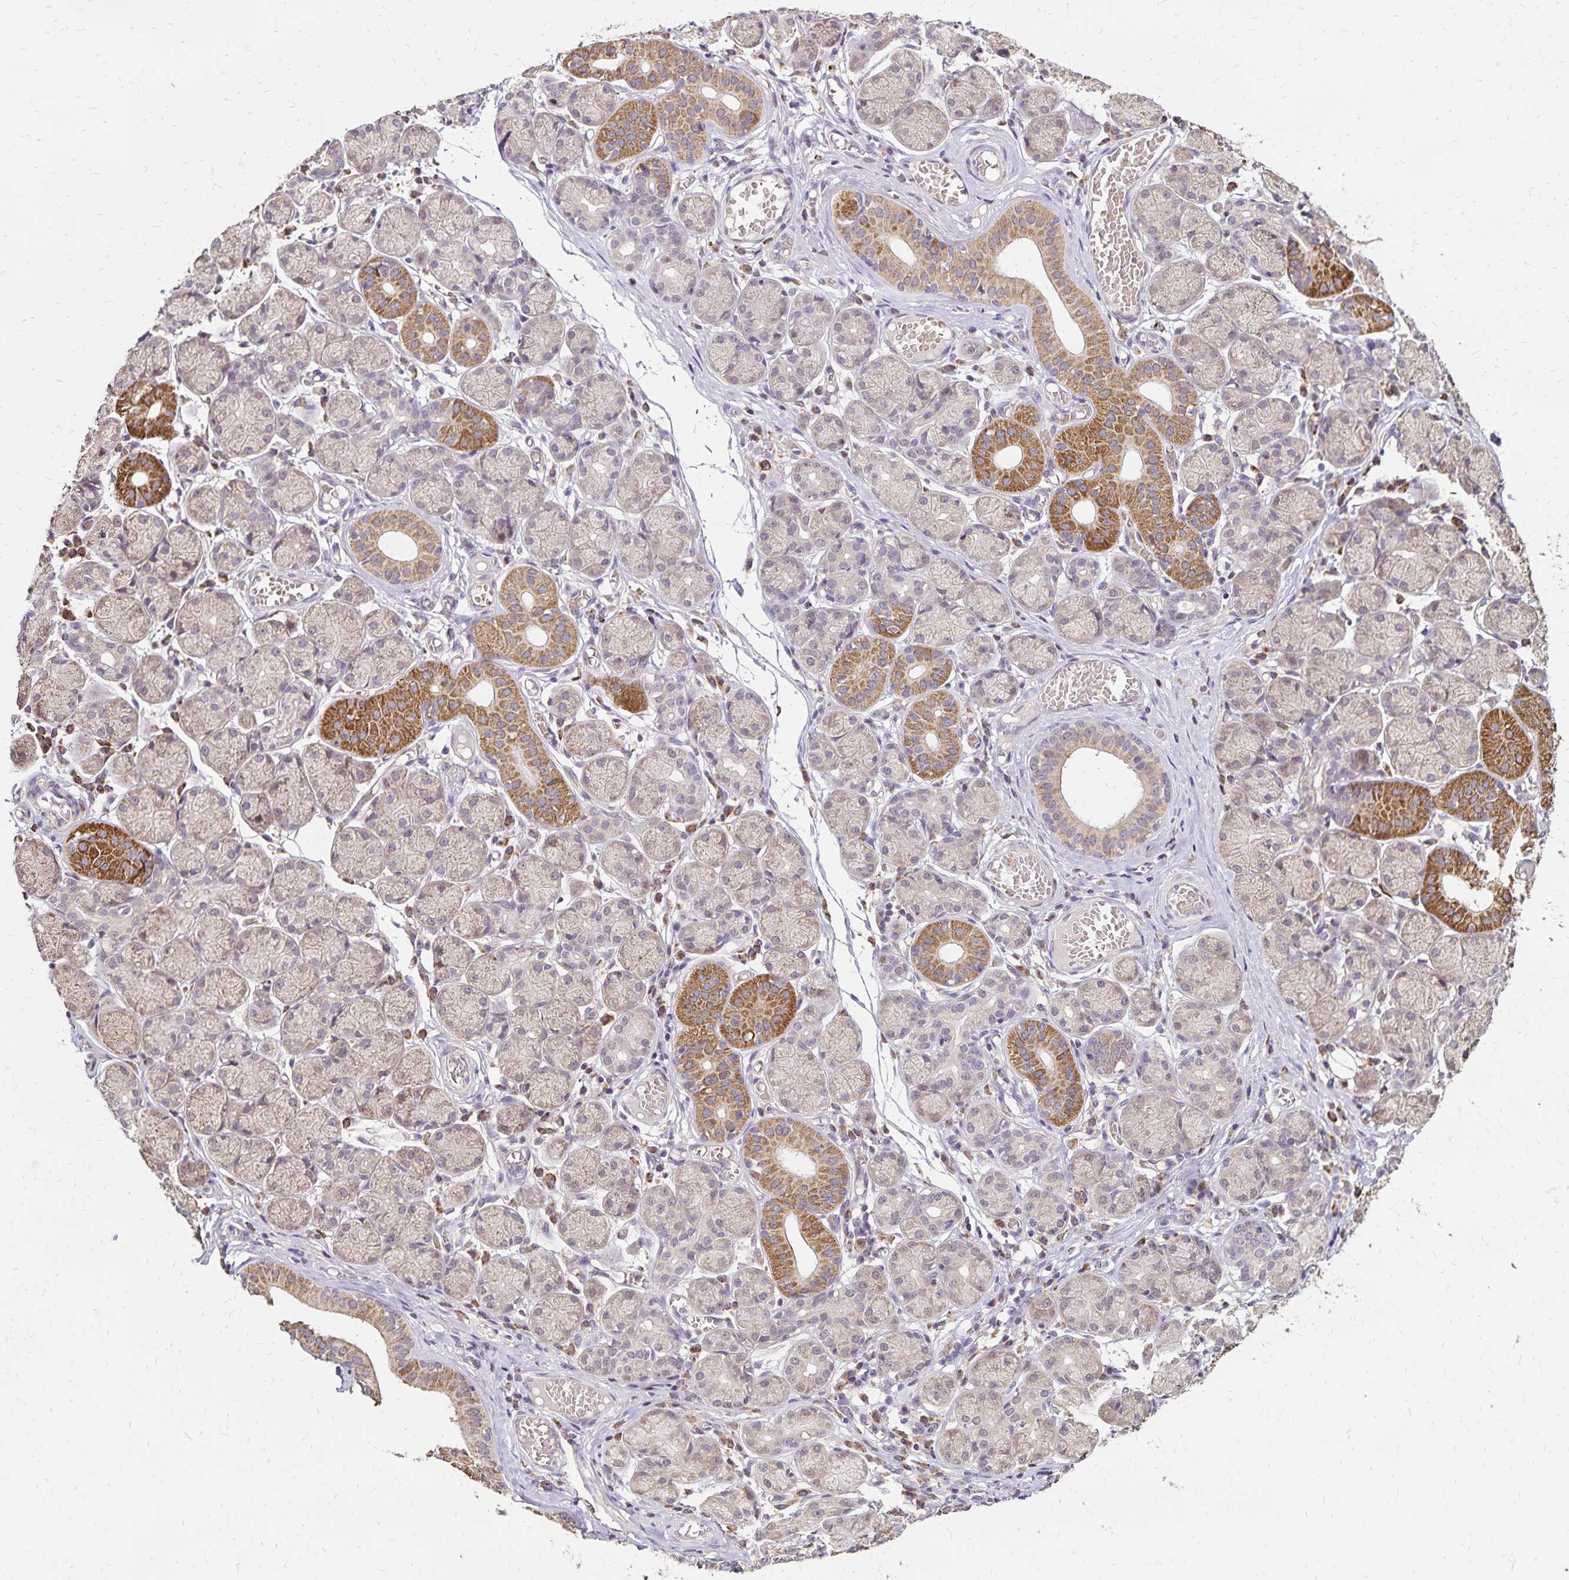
{"staining": {"intensity": "strong", "quantity": "<25%", "location": "cytoplasmic/membranous"}, "tissue": "salivary gland", "cell_type": "Glandular cells", "image_type": "normal", "snomed": [{"axis": "morphology", "description": "Normal tissue, NOS"}, {"axis": "topography", "description": "Salivary gland"}], "caption": "Immunohistochemistry (IHC) photomicrograph of normal human salivary gland stained for a protein (brown), which reveals medium levels of strong cytoplasmic/membranous expression in approximately <25% of glandular cells.", "gene": "EMC10", "patient": {"sex": "female", "age": 24}}